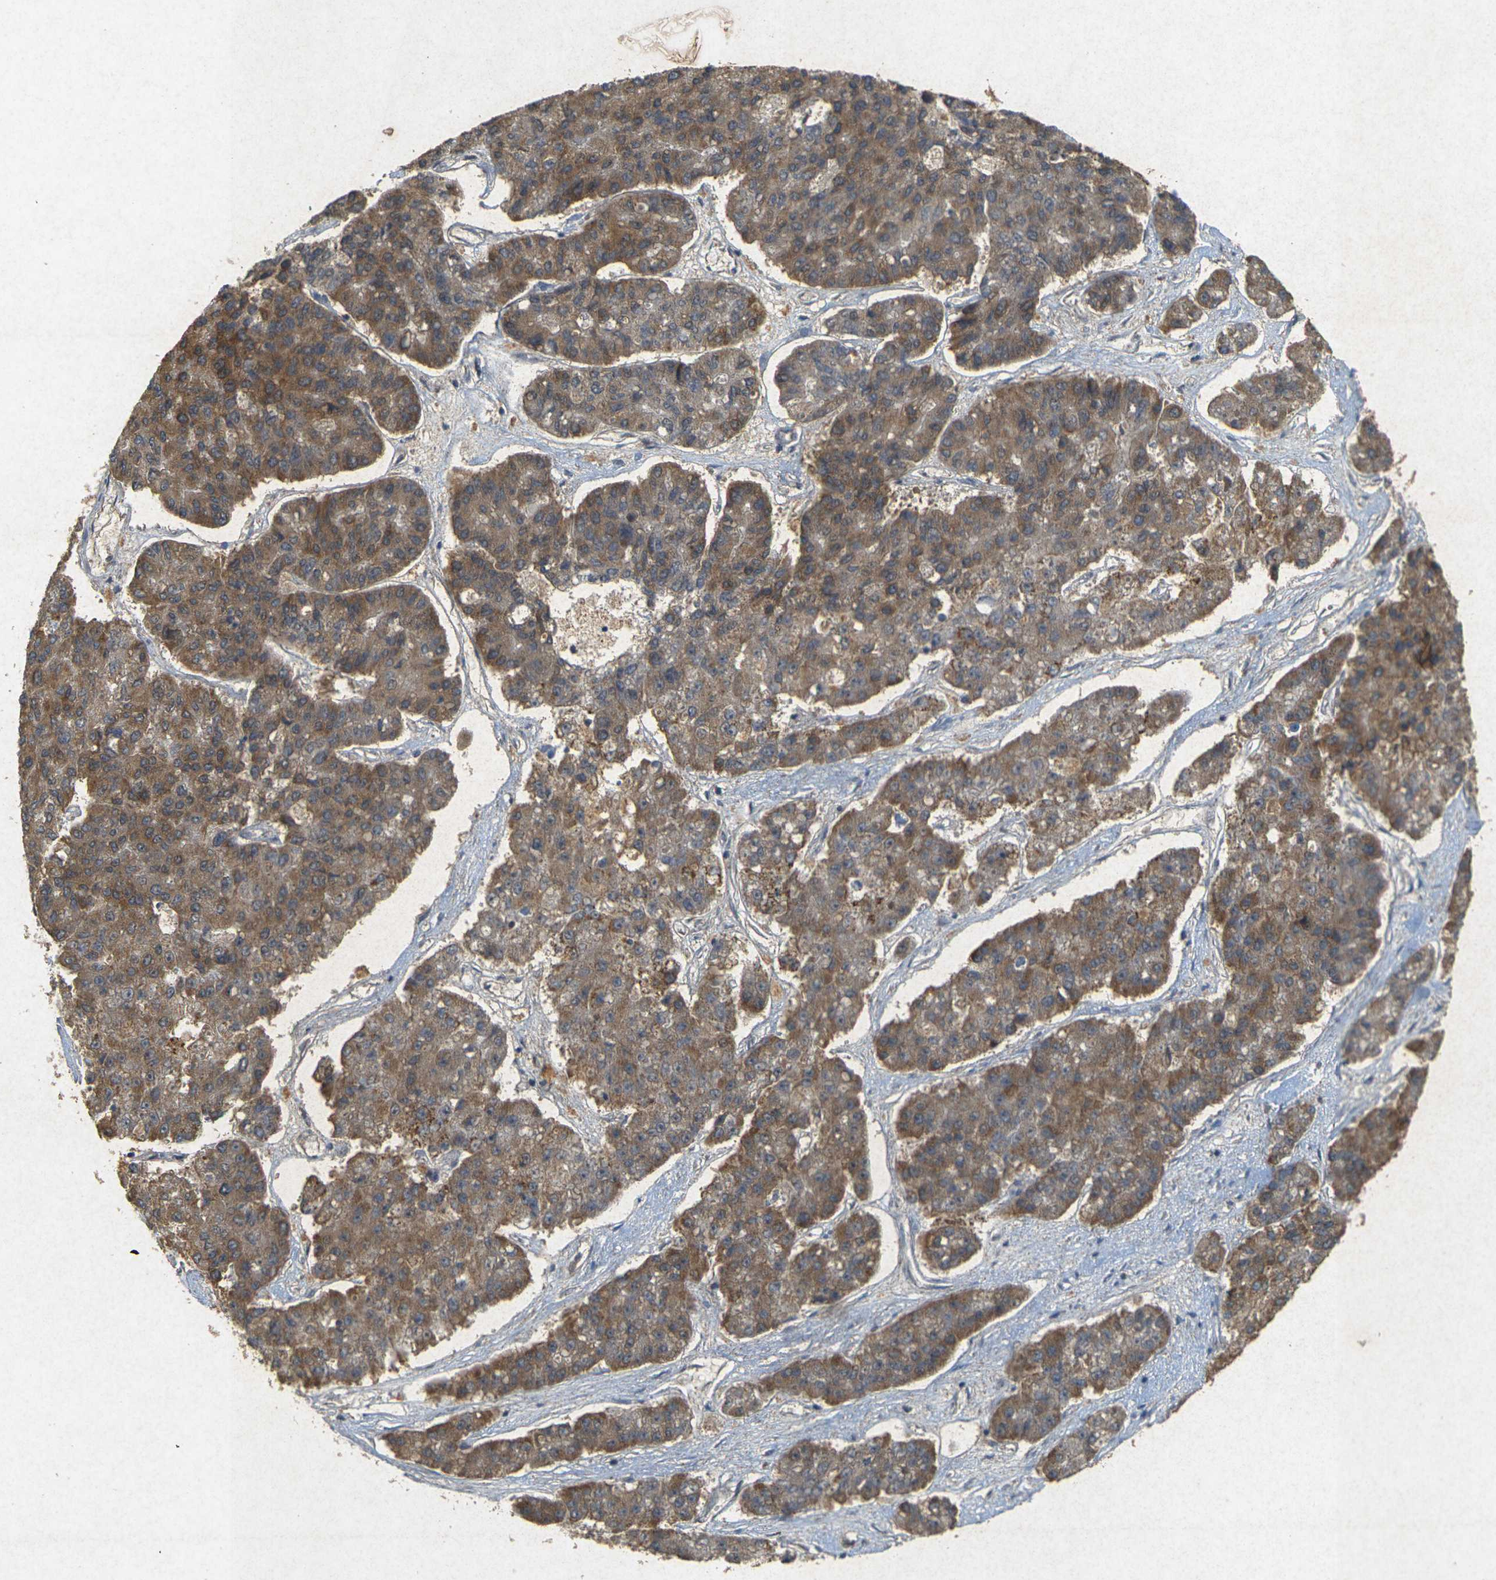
{"staining": {"intensity": "moderate", "quantity": ">75%", "location": "cytoplasmic/membranous"}, "tissue": "pancreatic cancer", "cell_type": "Tumor cells", "image_type": "cancer", "snomed": [{"axis": "morphology", "description": "Adenocarcinoma, NOS"}, {"axis": "topography", "description": "Pancreas"}], "caption": "Pancreatic cancer tissue reveals moderate cytoplasmic/membranous positivity in approximately >75% of tumor cells The staining is performed using DAB brown chromogen to label protein expression. The nuclei are counter-stained blue using hematoxylin.", "gene": "ERN1", "patient": {"sex": "male", "age": 50}}